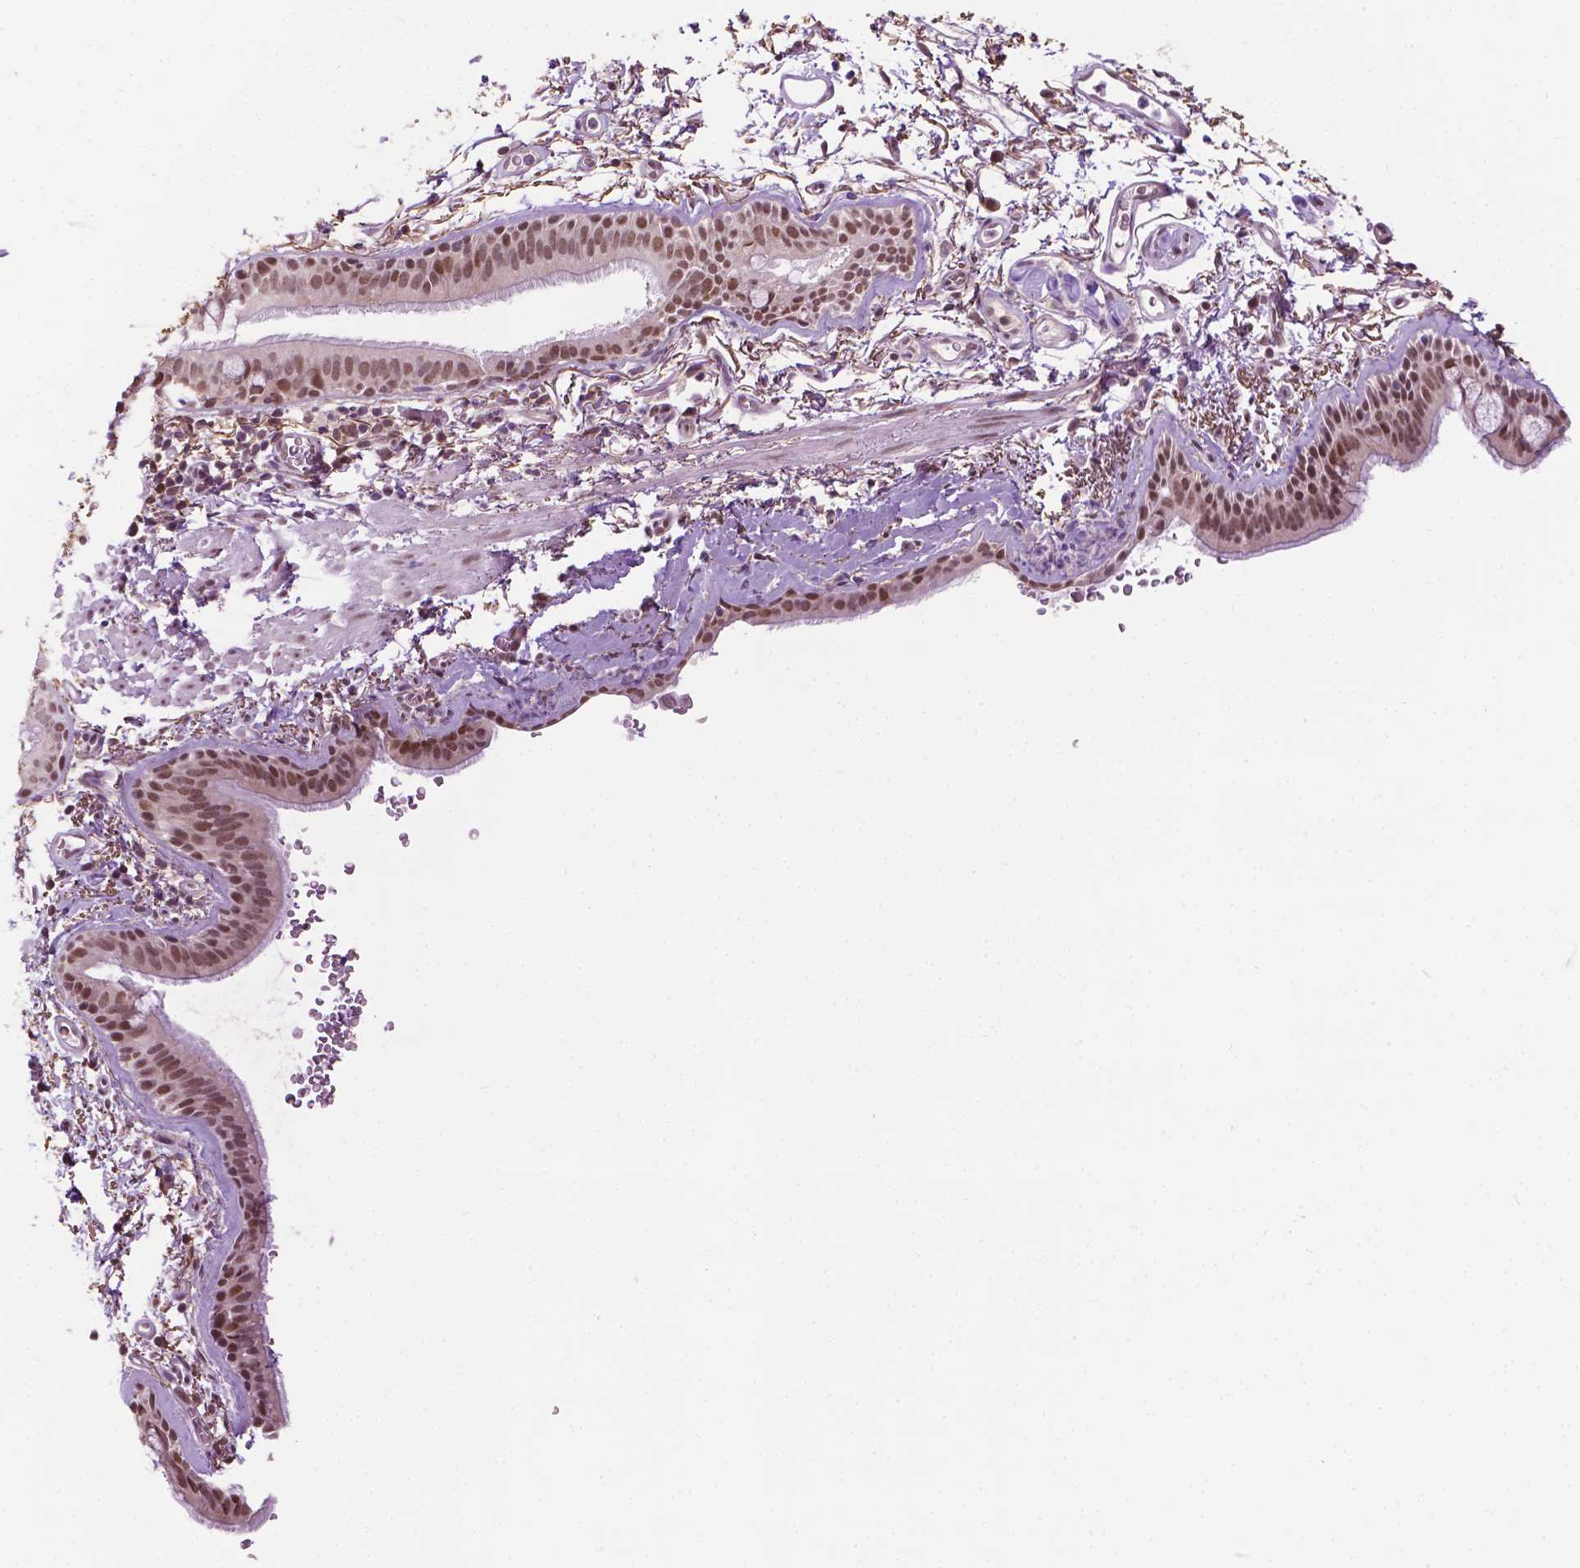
{"staining": {"intensity": "strong", "quantity": "25%-75%", "location": "nuclear"}, "tissue": "bronchus", "cell_type": "Respiratory epithelial cells", "image_type": "normal", "snomed": [{"axis": "morphology", "description": "Normal tissue, NOS"}, {"axis": "topography", "description": "Lymph node"}, {"axis": "topography", "description": "Bronchus"}], "caption": "The immunohistochemical stain shows strong nuclear staining in respiratory epithelial cells of normal bronchus. The staining was performed using DAB, with brown indicating positive protein expression. Nuclei are stained blue with hematoxylin.", "gene": "UBQLN4", "patient": {"sex": "female", "age": 70}}